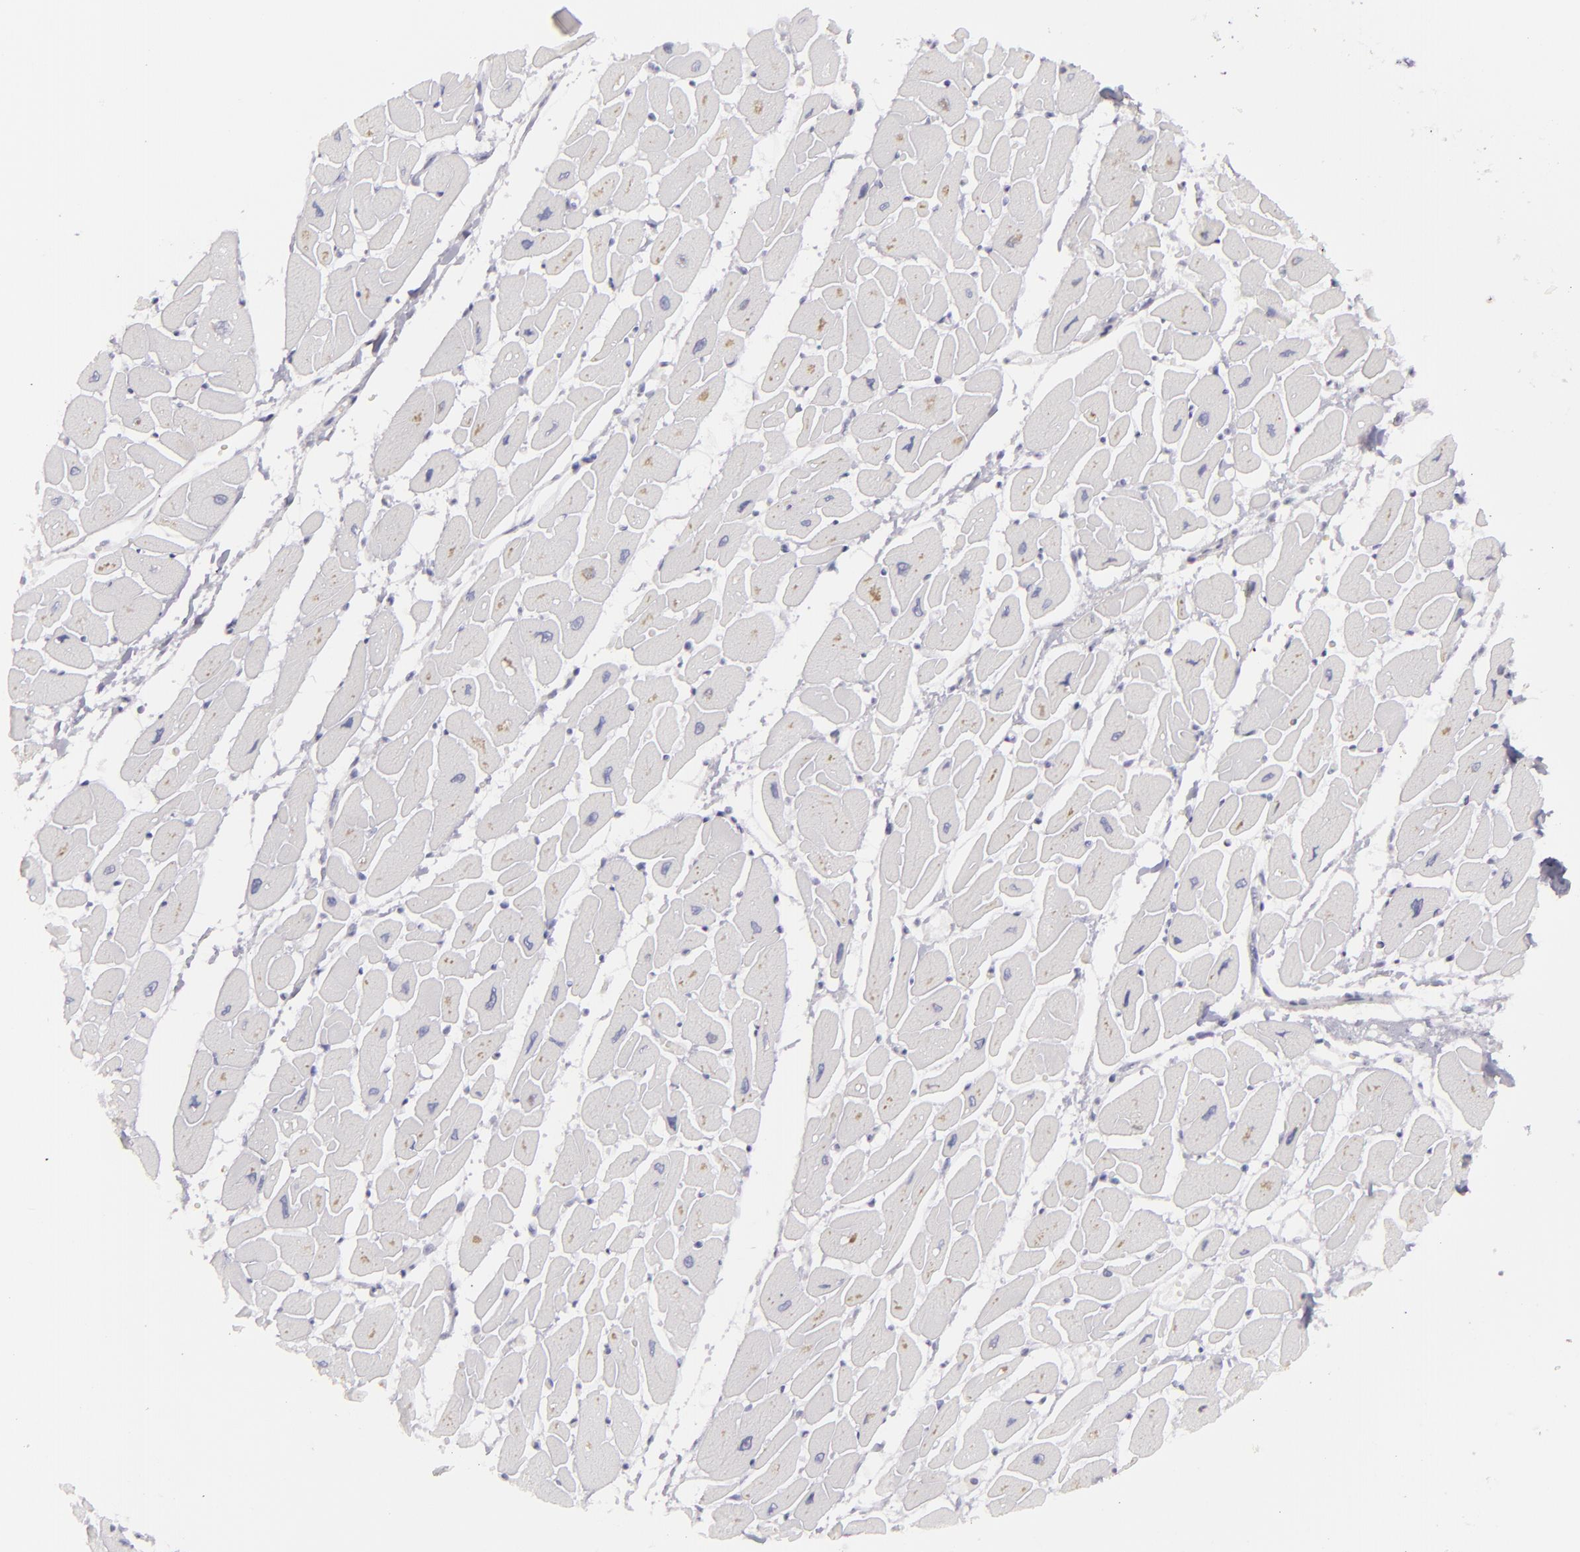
{"staining": {"intensity": "negative", "quantity": "none", "location": "none"}, "tissue": "heart muscle", "cell_type": "Cardiomyocytes", "image_type": "normal", "snomed": [{"axis": "morphology", "description": "Normal tissue, NOS"}, {"axis": "topography", "description": "Heart"}], "caption": "Heart muscle was stained to show a protein in brown. There is no significant expression in cardiomyocytes. (Brightfield microscopy of DAB (3,3'-diaminobenzidine) immunohistochemistry (IHC) at high magnification).", "gene": "FLG", "patient": {"sex": "female", "age": 54}}